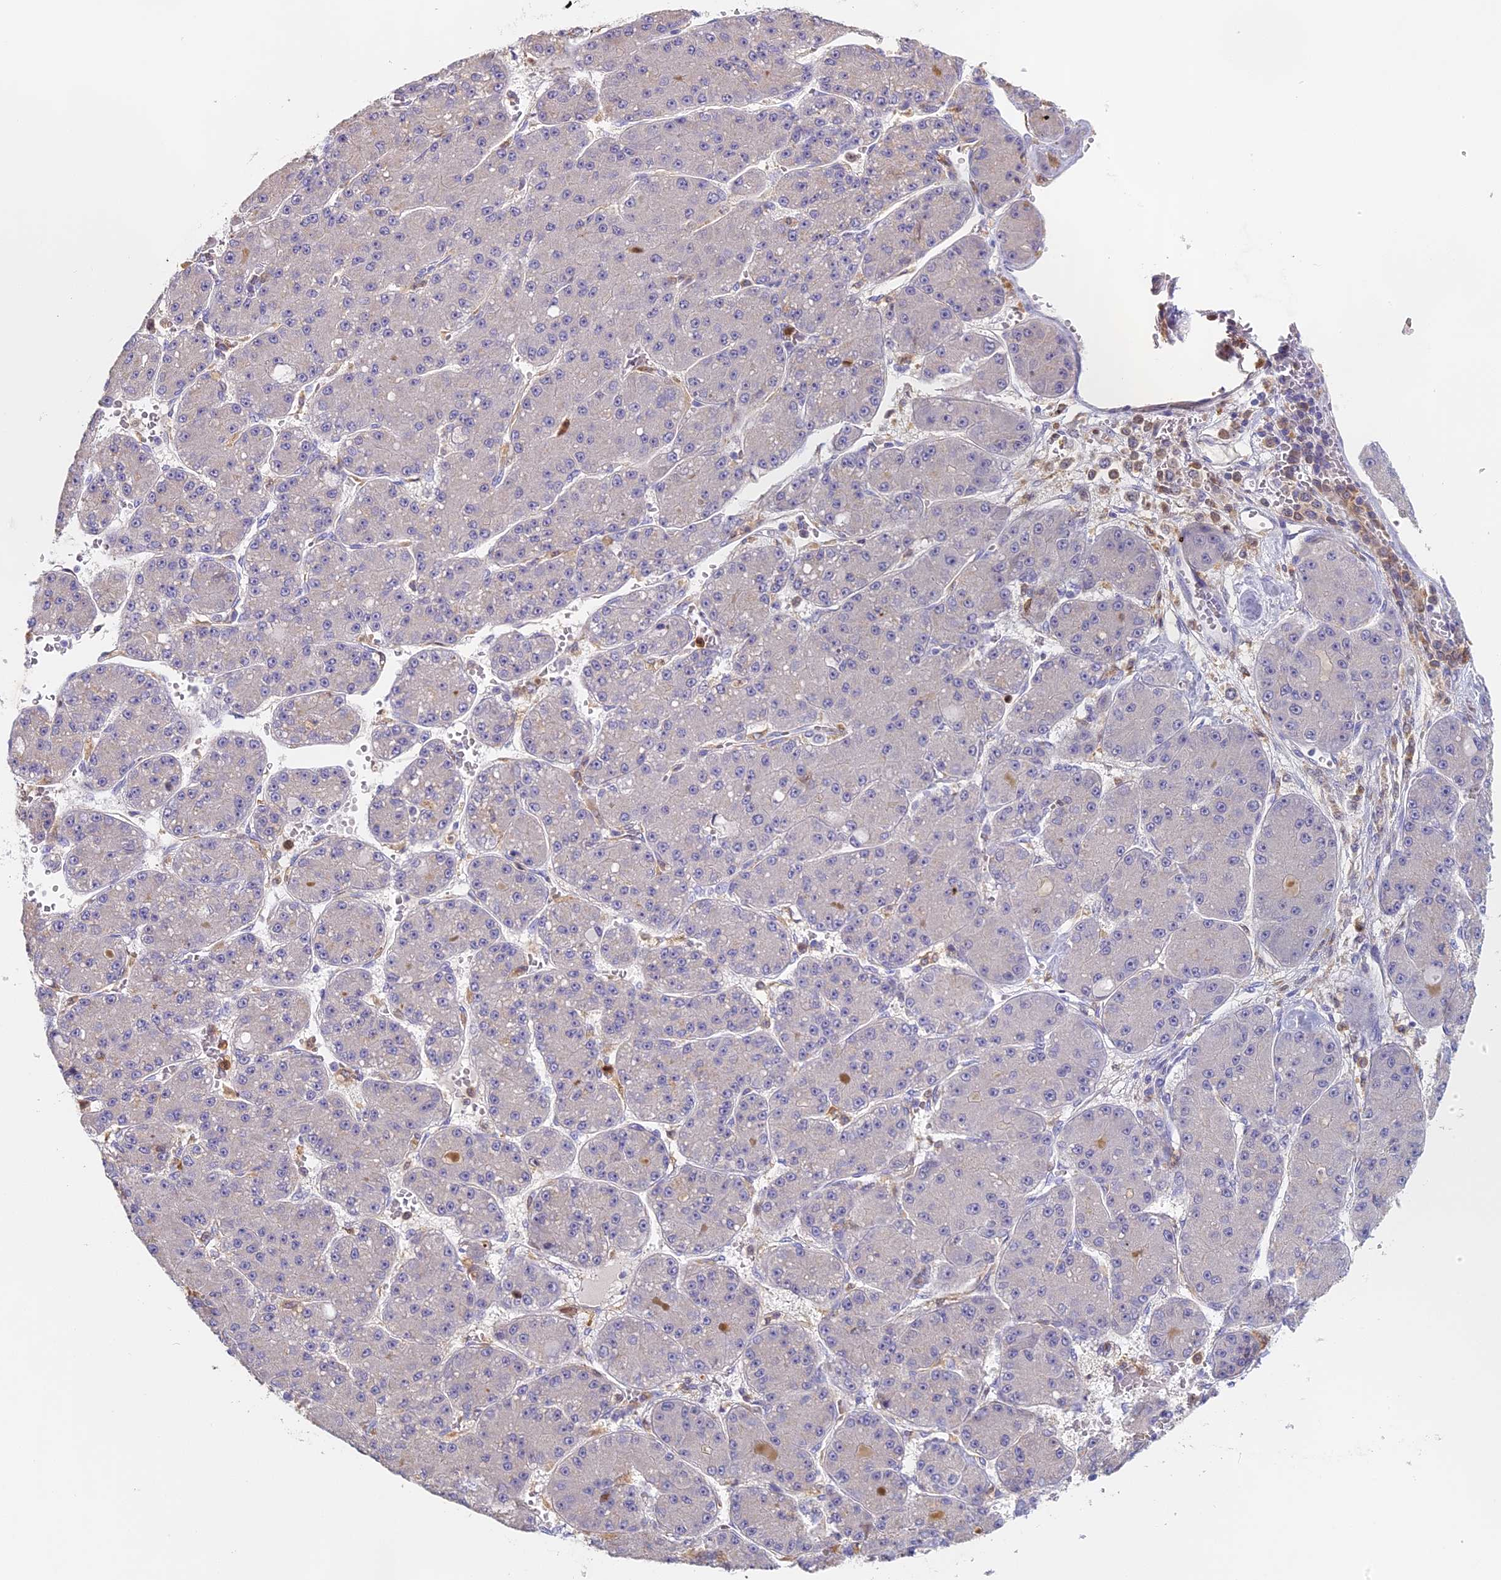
{"staining": {"intensity": "negative", "quantity": "none", "location": "none"}, "tissue": "liver cancer", "cell_type": "Tumor cells", "image_type": "cancer", "snomed": [{"axis": "morphology", "description": "Carcinoma, Hepatocellular, NOS"}, {"axis": "topography", "description": "Liver"}], "caption": "Hepatocellular carcinoma (liver) was stained to show a protein in brown. There is no significant positivity in tumor cells.", "gene": "NCF4", "patient": {"sex": "male", "age": 67}}